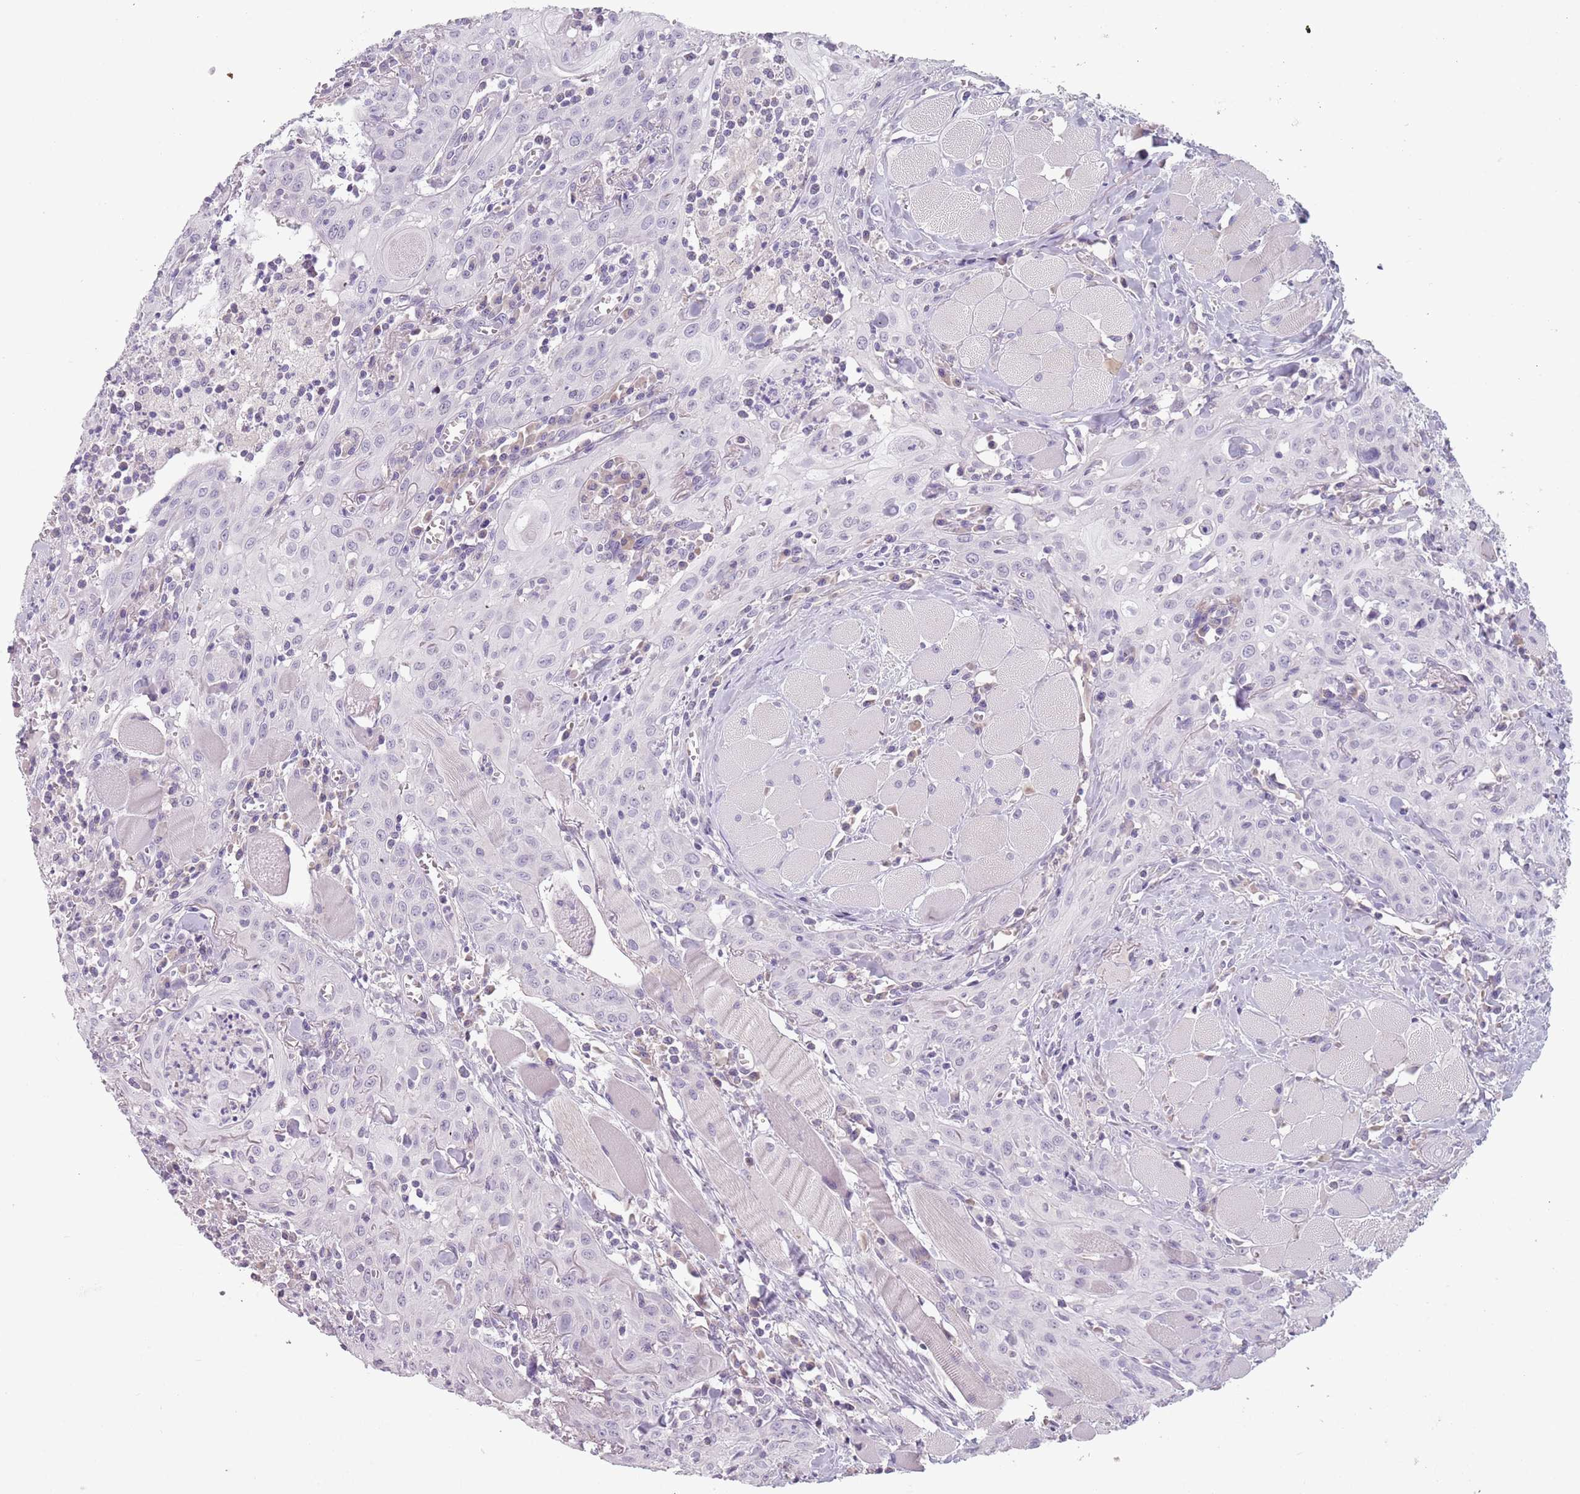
{"staining": {"intensity": "negative", "quantity": "none", "location": "none"}, "tissue": "head and neck cancer", "cell_type": "Tumor cells", "image_type": "cancer", "snomed": [{"axis": "morphology", "description": "Squamous cell carcinoma, NOS"}, {"axis": "topography", "description": "Oral tissue"}, {"axis": "topography", "description": "Head-Neck"}], "caption": "IHC of human head and neck cancer (squamous cell carcinoma) shows no positivity in tumor cells.", "gene": "CEP19", "patient": {"sex": "female", "age": 70}}